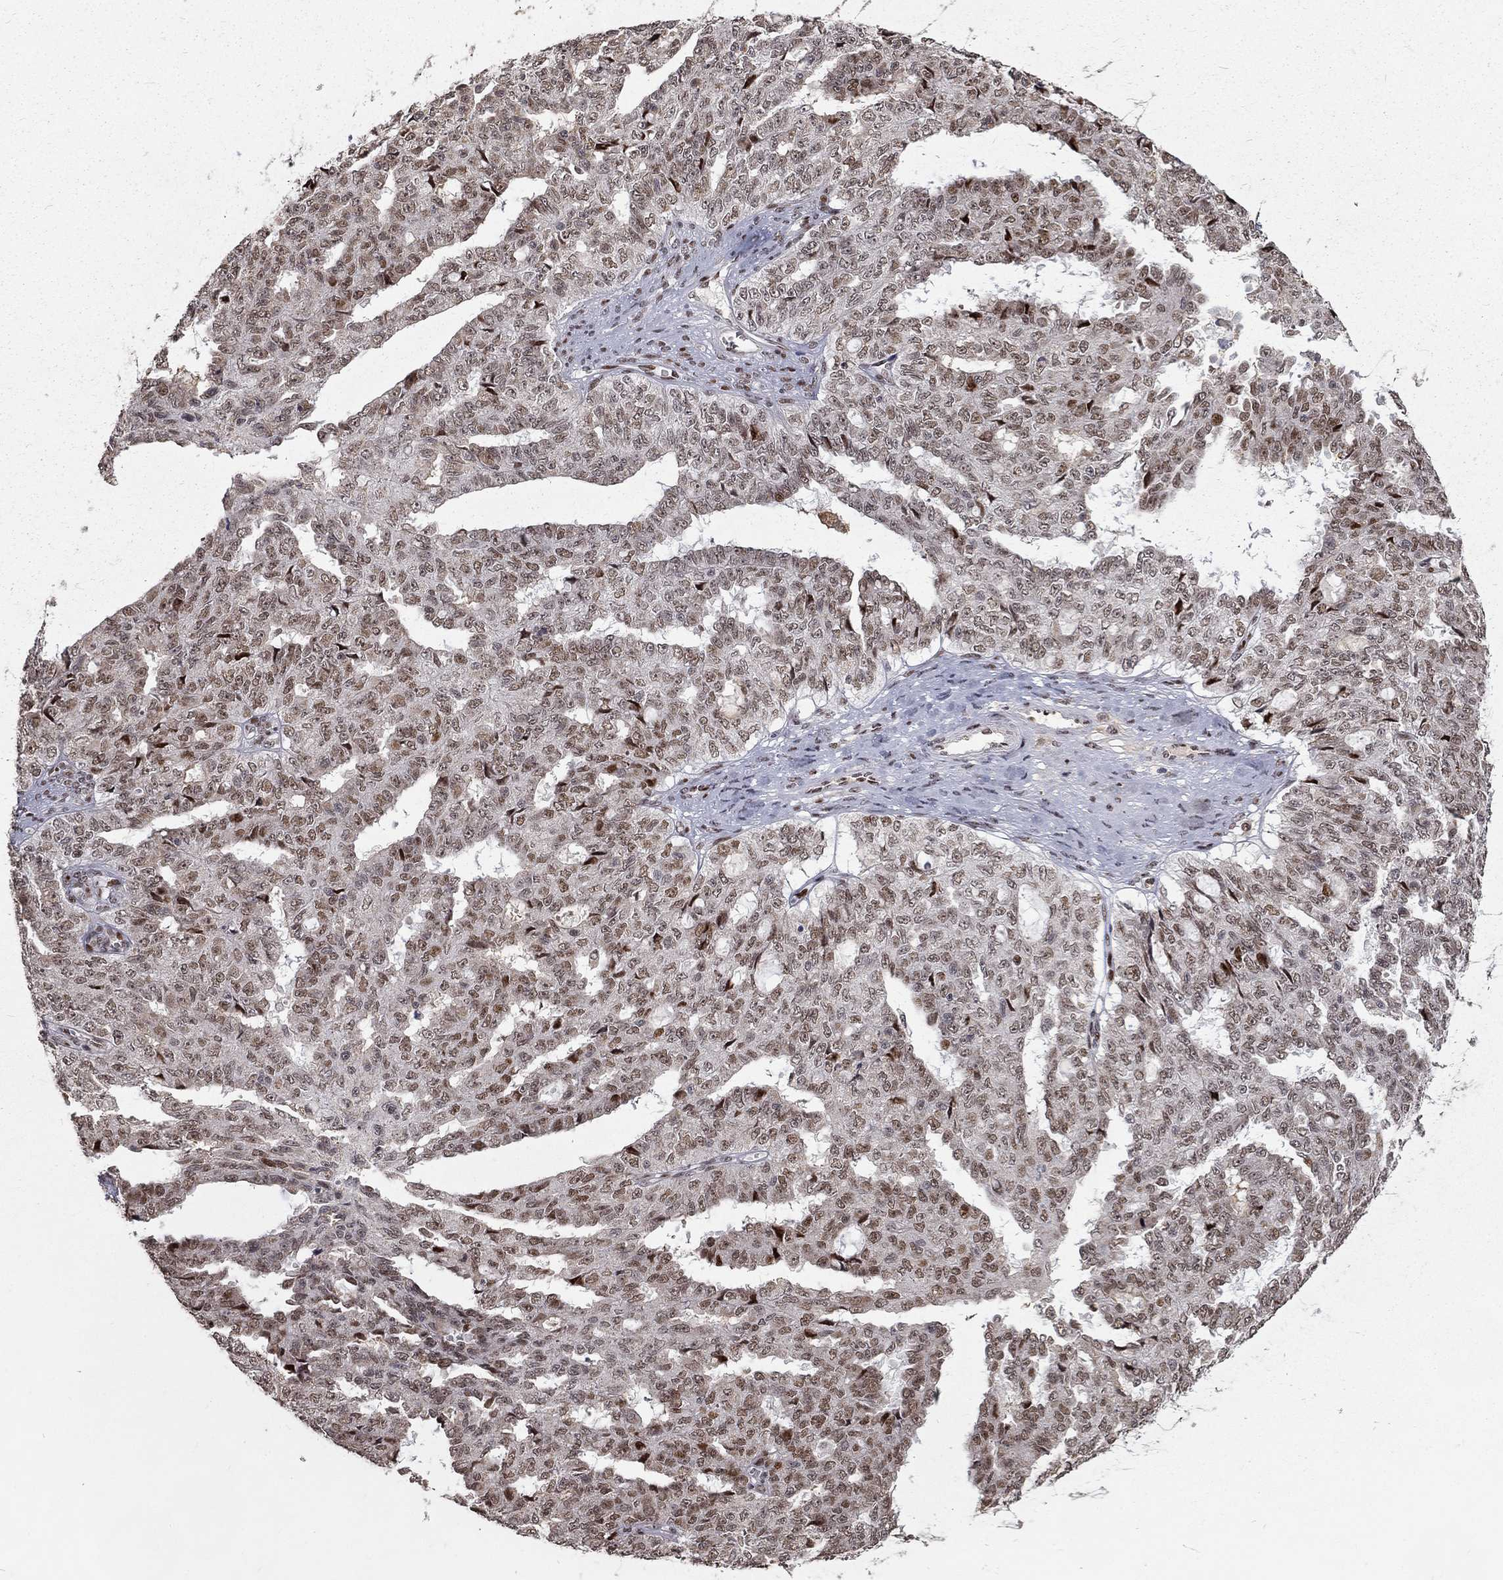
{"staining": {"intensity": "moderate", "quantity": "25%-75%", "location": "nuclear"}, "tissue": "ovarian cancer", "cell_type": "Tumor cells", "image_type": "cancer", "snomed": [{"axis": "morphology", "description": "Cystadenocarcinoma, serous, NOS"}, {"axis": "topography", "description": "Ovary"}], "caption": "Ovarian cancer (serous cystadenocarcinoma) was stained to show a protein in brown. There is medium levels of moderate nuclear positivity in approximately 25%-75% of tumor cells. (Stains: DAB in brown, nuclei in blue, Microscopy: brightfield microscopy at high magnification).", "gene": "TCEAL1", "patient": {"sex": "female", "age": 71}}